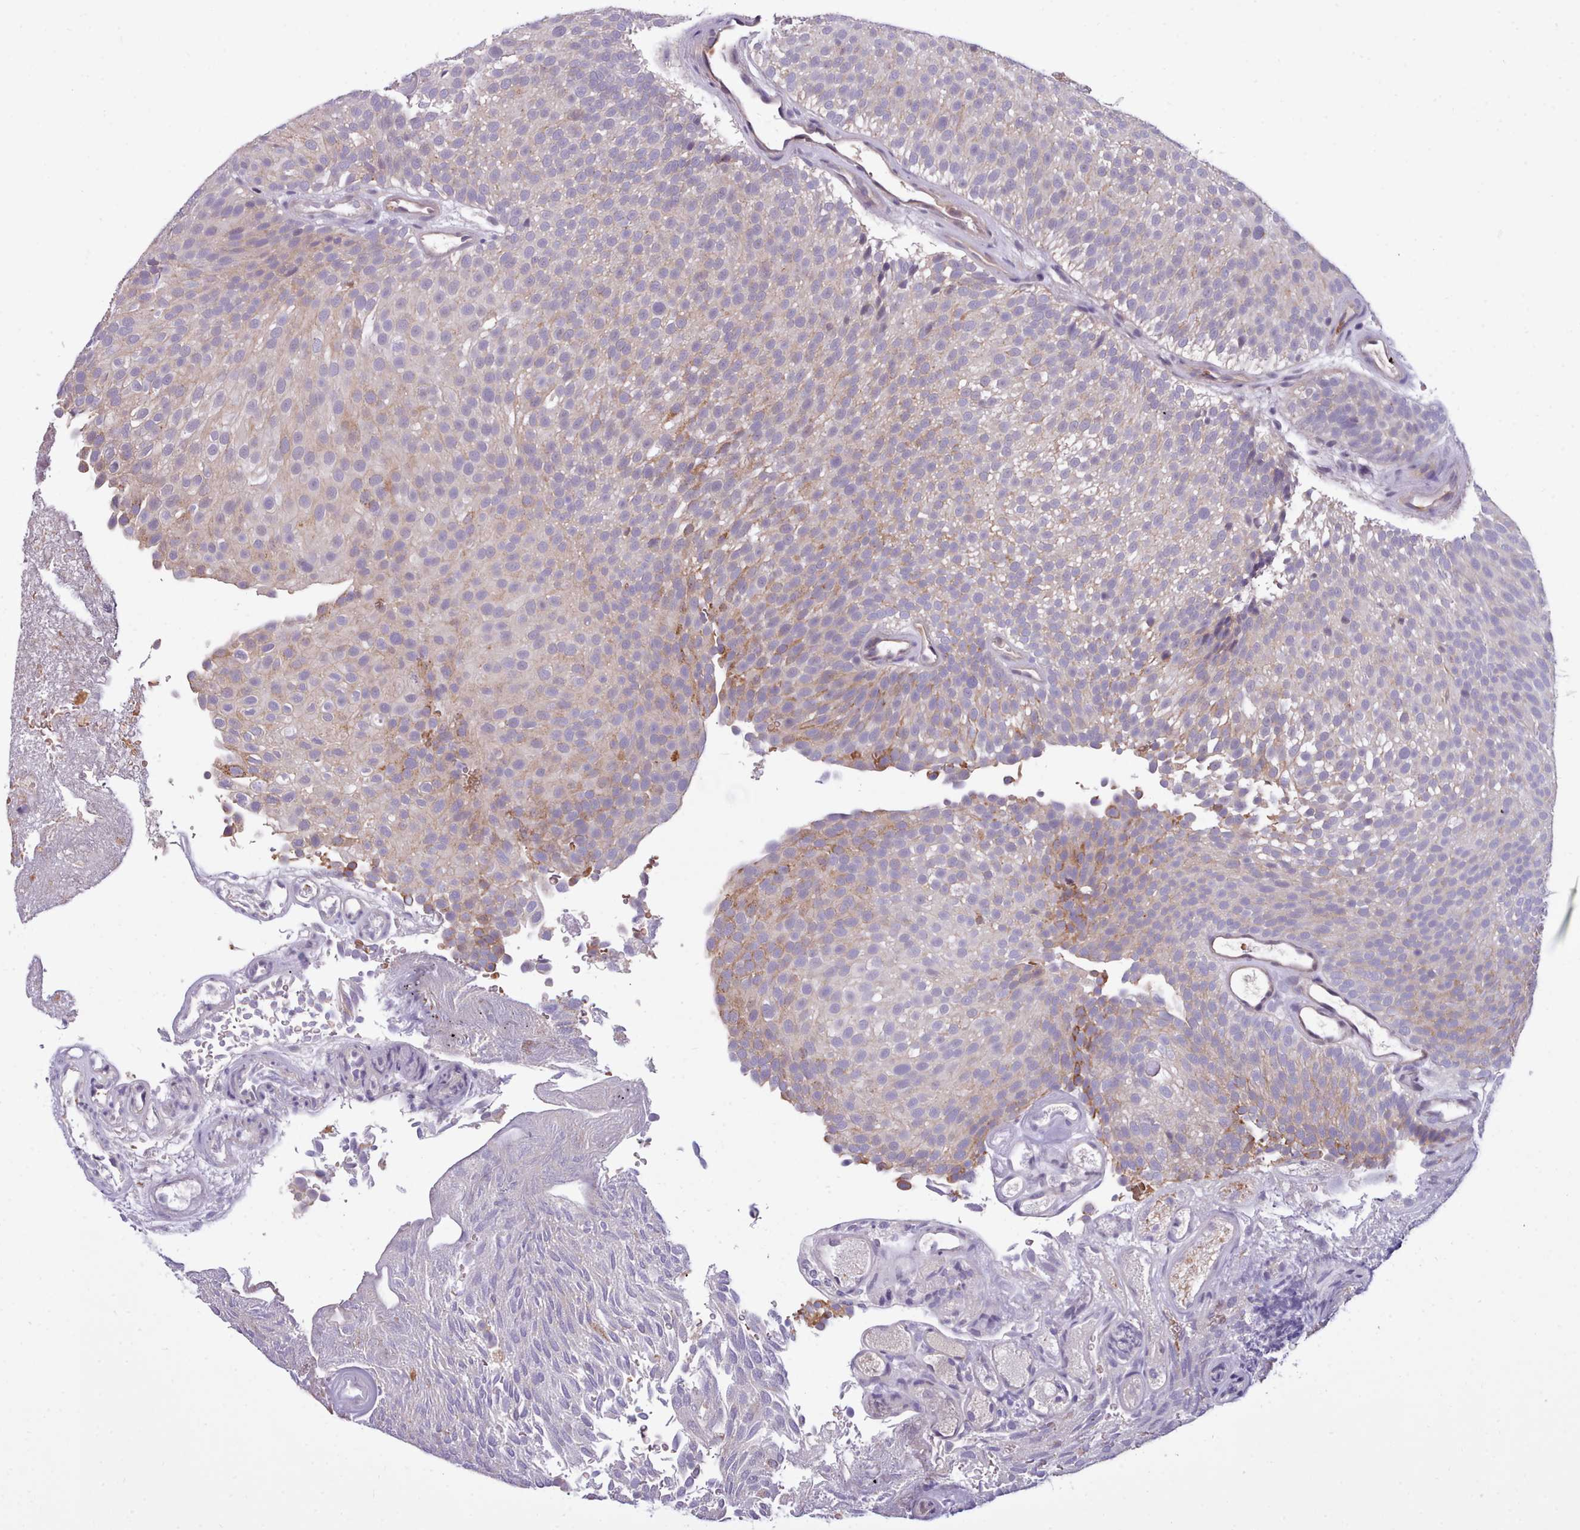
{"staining": {"intensity": "moderate", "quantity": "25%-75%", "location": "cytoplasmic/membranous"}, "tissue": "urothelial cancer", "cell_type": "Tumor cells", "image_type": "cancer", "snomed": [{"axis": "morphology", "description": "Urothelial carcinoma, Low grade"}, {"axis": "topography", "description": "Urinary bladder"}], "caption": "Protein analysis of urothelial cancer tissue reveals moderate cytoplasmic/membranous staining in approximately 25%-75% of tumor cells.", "gene": "KCTD16", "patient": {"sex": "male", "age": 78}}